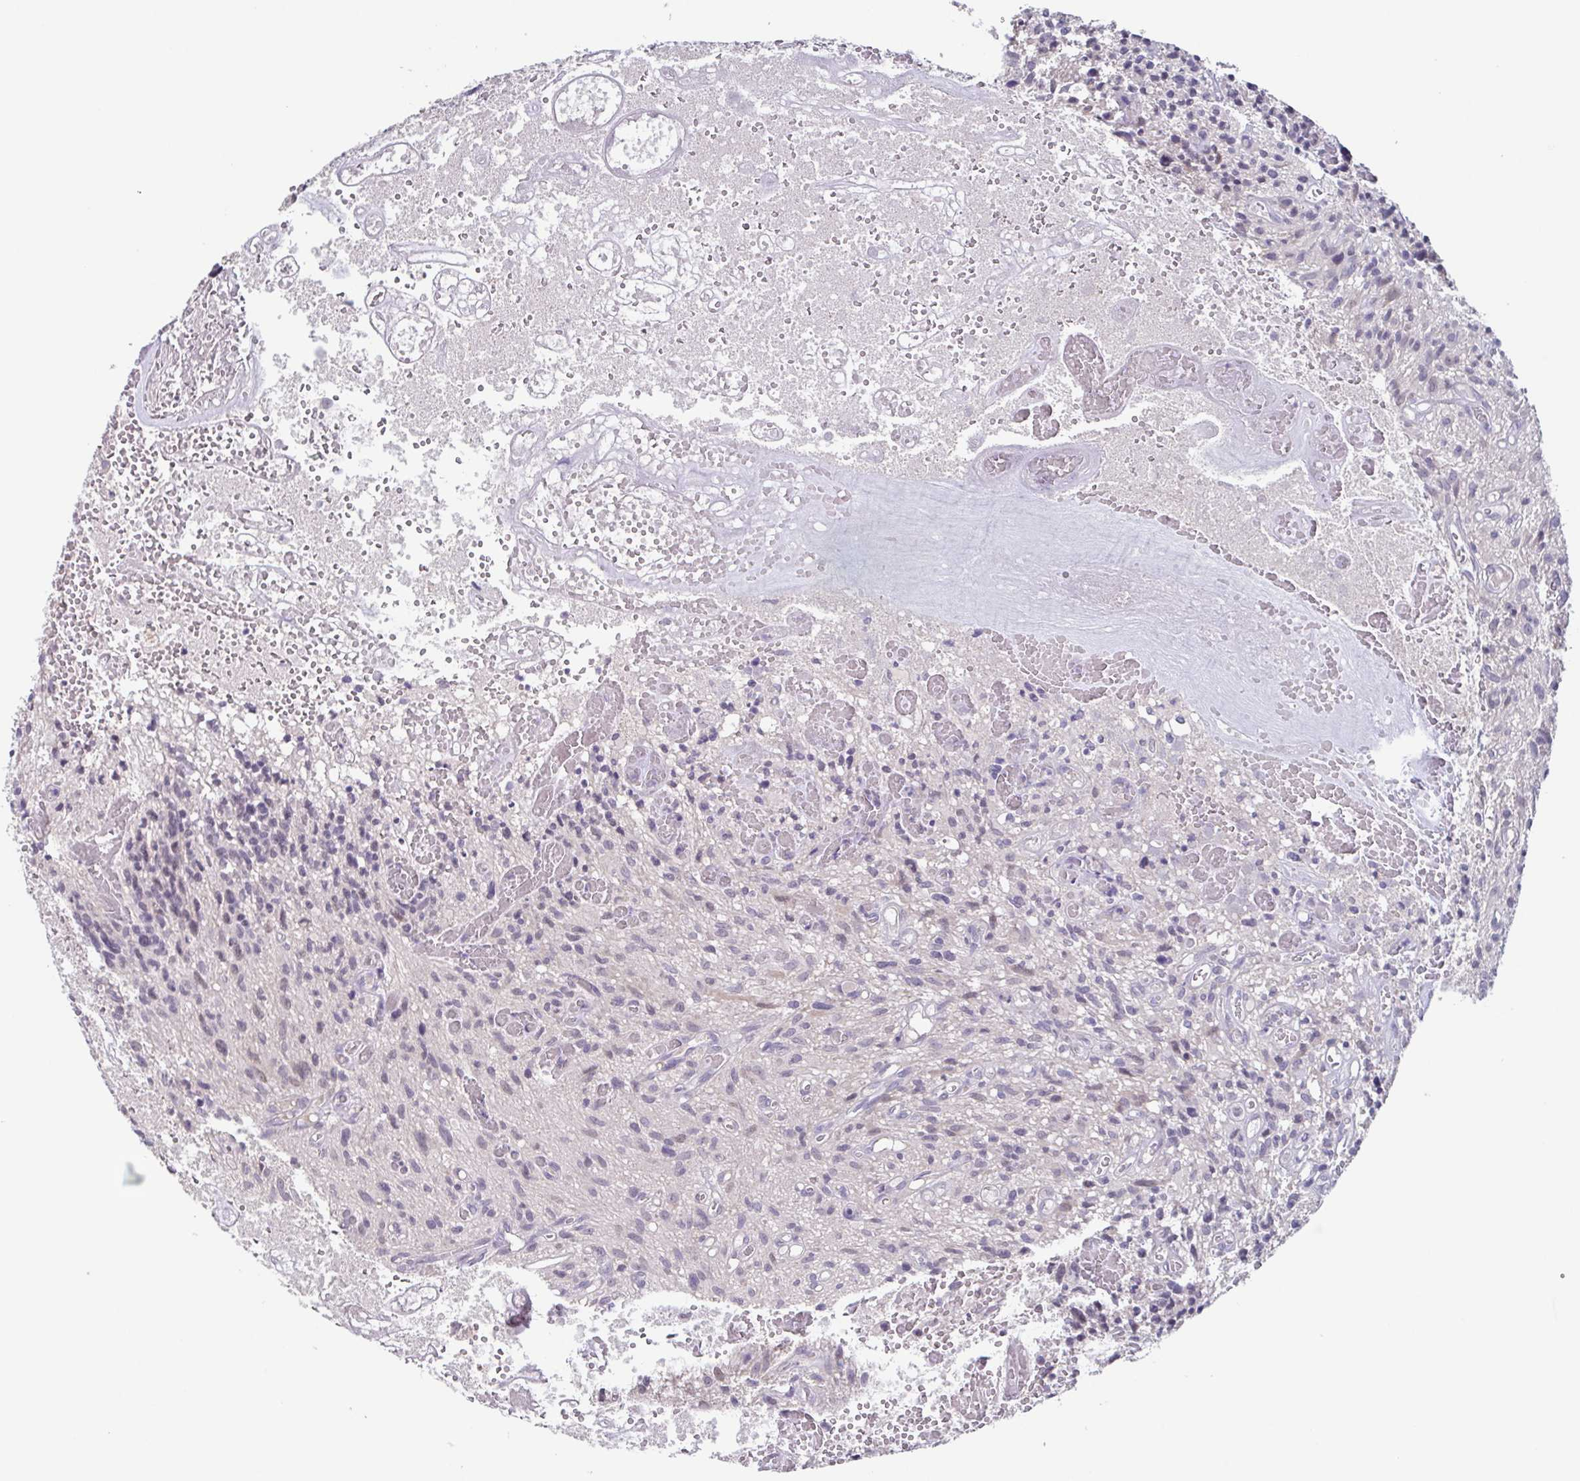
{"staining": {"intensity": "negative", "quantity": "none", "location": "none"}, "tissue": "glioma", "cell_type": "Tumor cells", "image_type": "cancer", "snomed": [{"axis": "morphology", "description": "Glioma, malignant, High grade"}, {"axis": "topography", "description": "Brain"}], "caption": "Protein analysis of high-grade glioma (malignant) displays no significant staining in tumor cells.", "gene": "GHRL", "patient": {"sex": "male", "age": 75}}